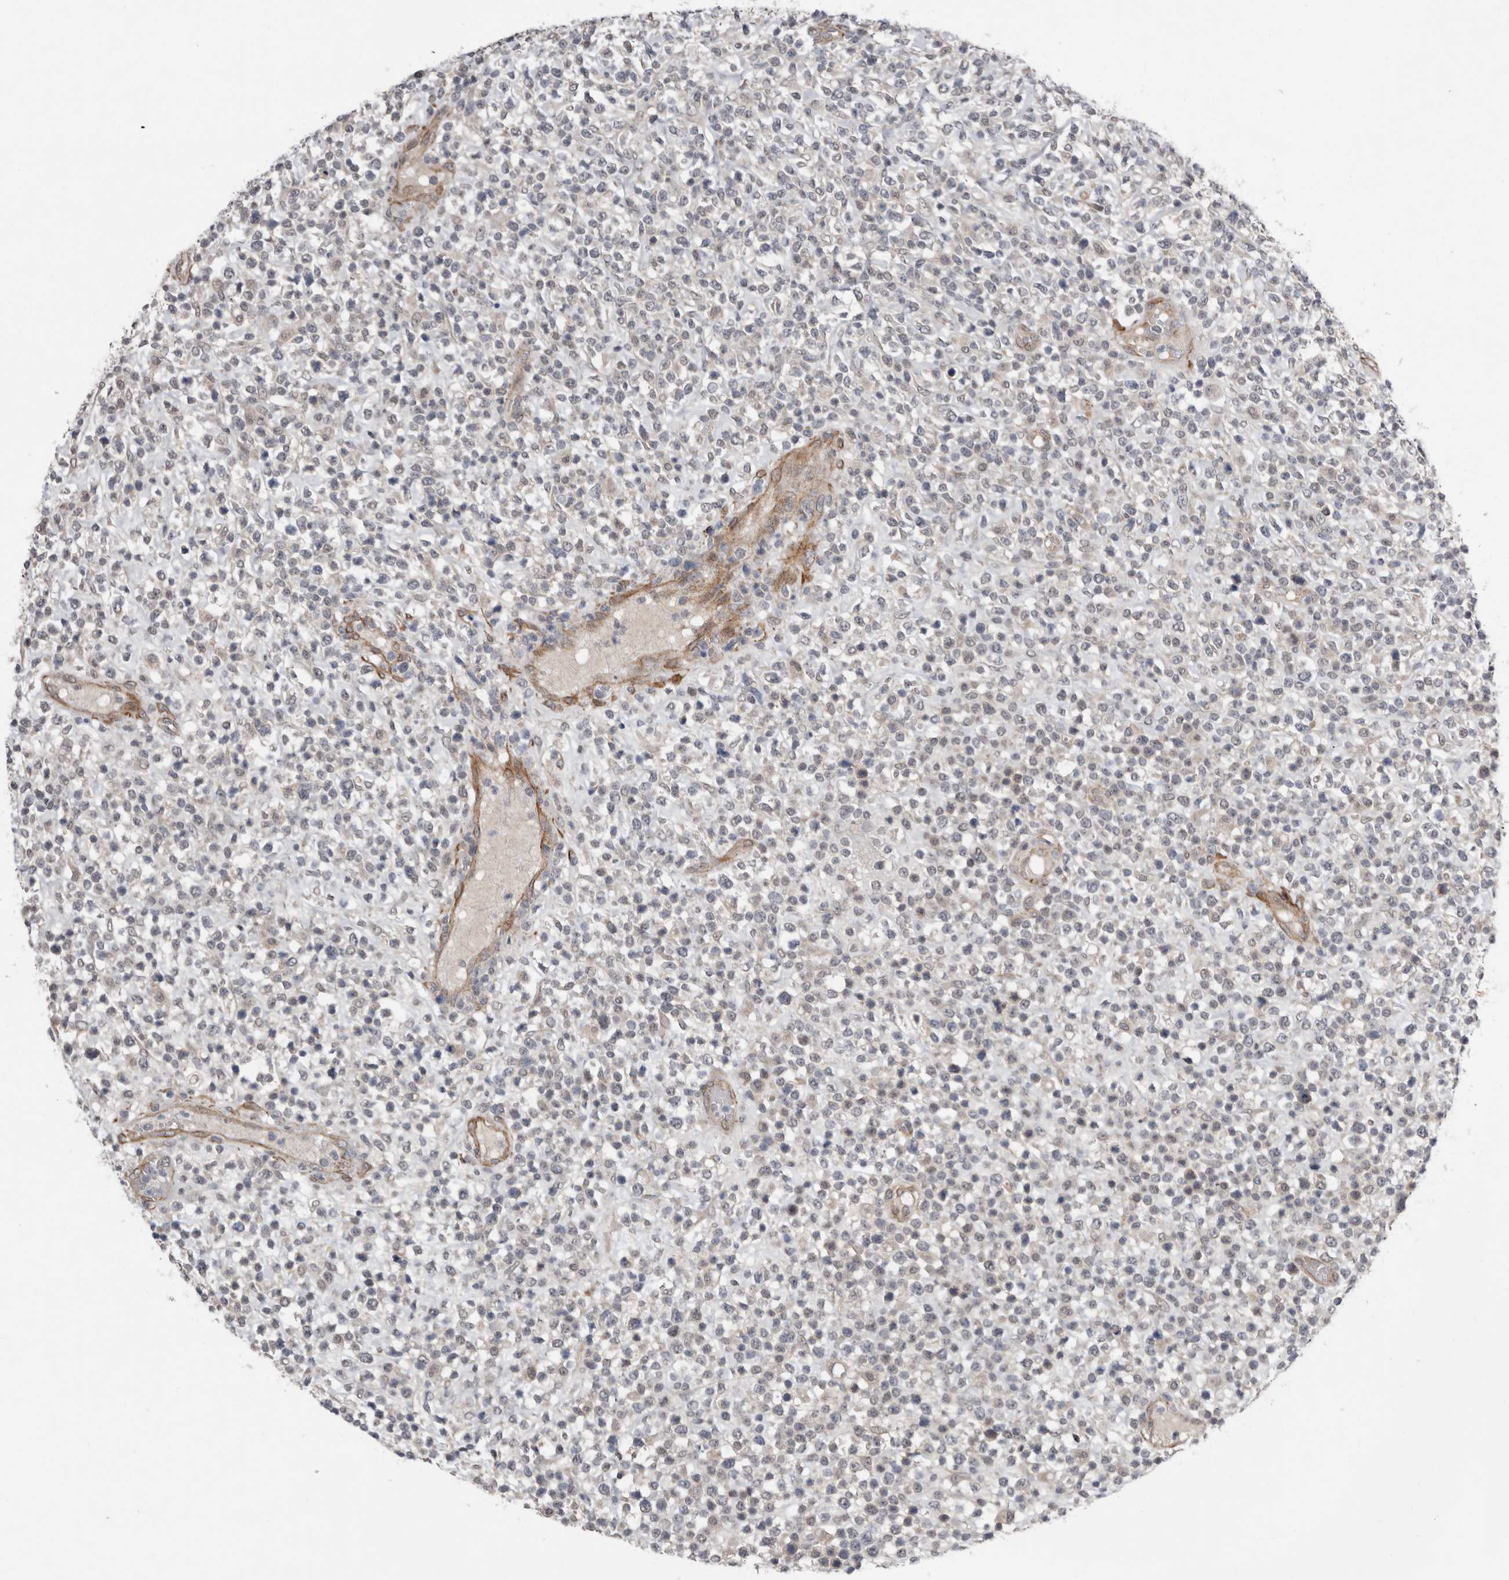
{"staining": {"intensity": "negative", "quantity": "none", "location": "none"}, "tissue": "lymphoma", "cell_type": "Tumor cells", "image_type": "cancer", "snomed": [{"axis": "morphology", "description": "Malignant lymphoma, non-Hodgkin's type, High grade"}, {"axis": "topography", "description": "Colon"}], "caption": "Micrograph shows no significant protein staining in tumor cells of lymphoma.", "gene": "RANBP17", "patient": {"sex": "female", "age": 53}}